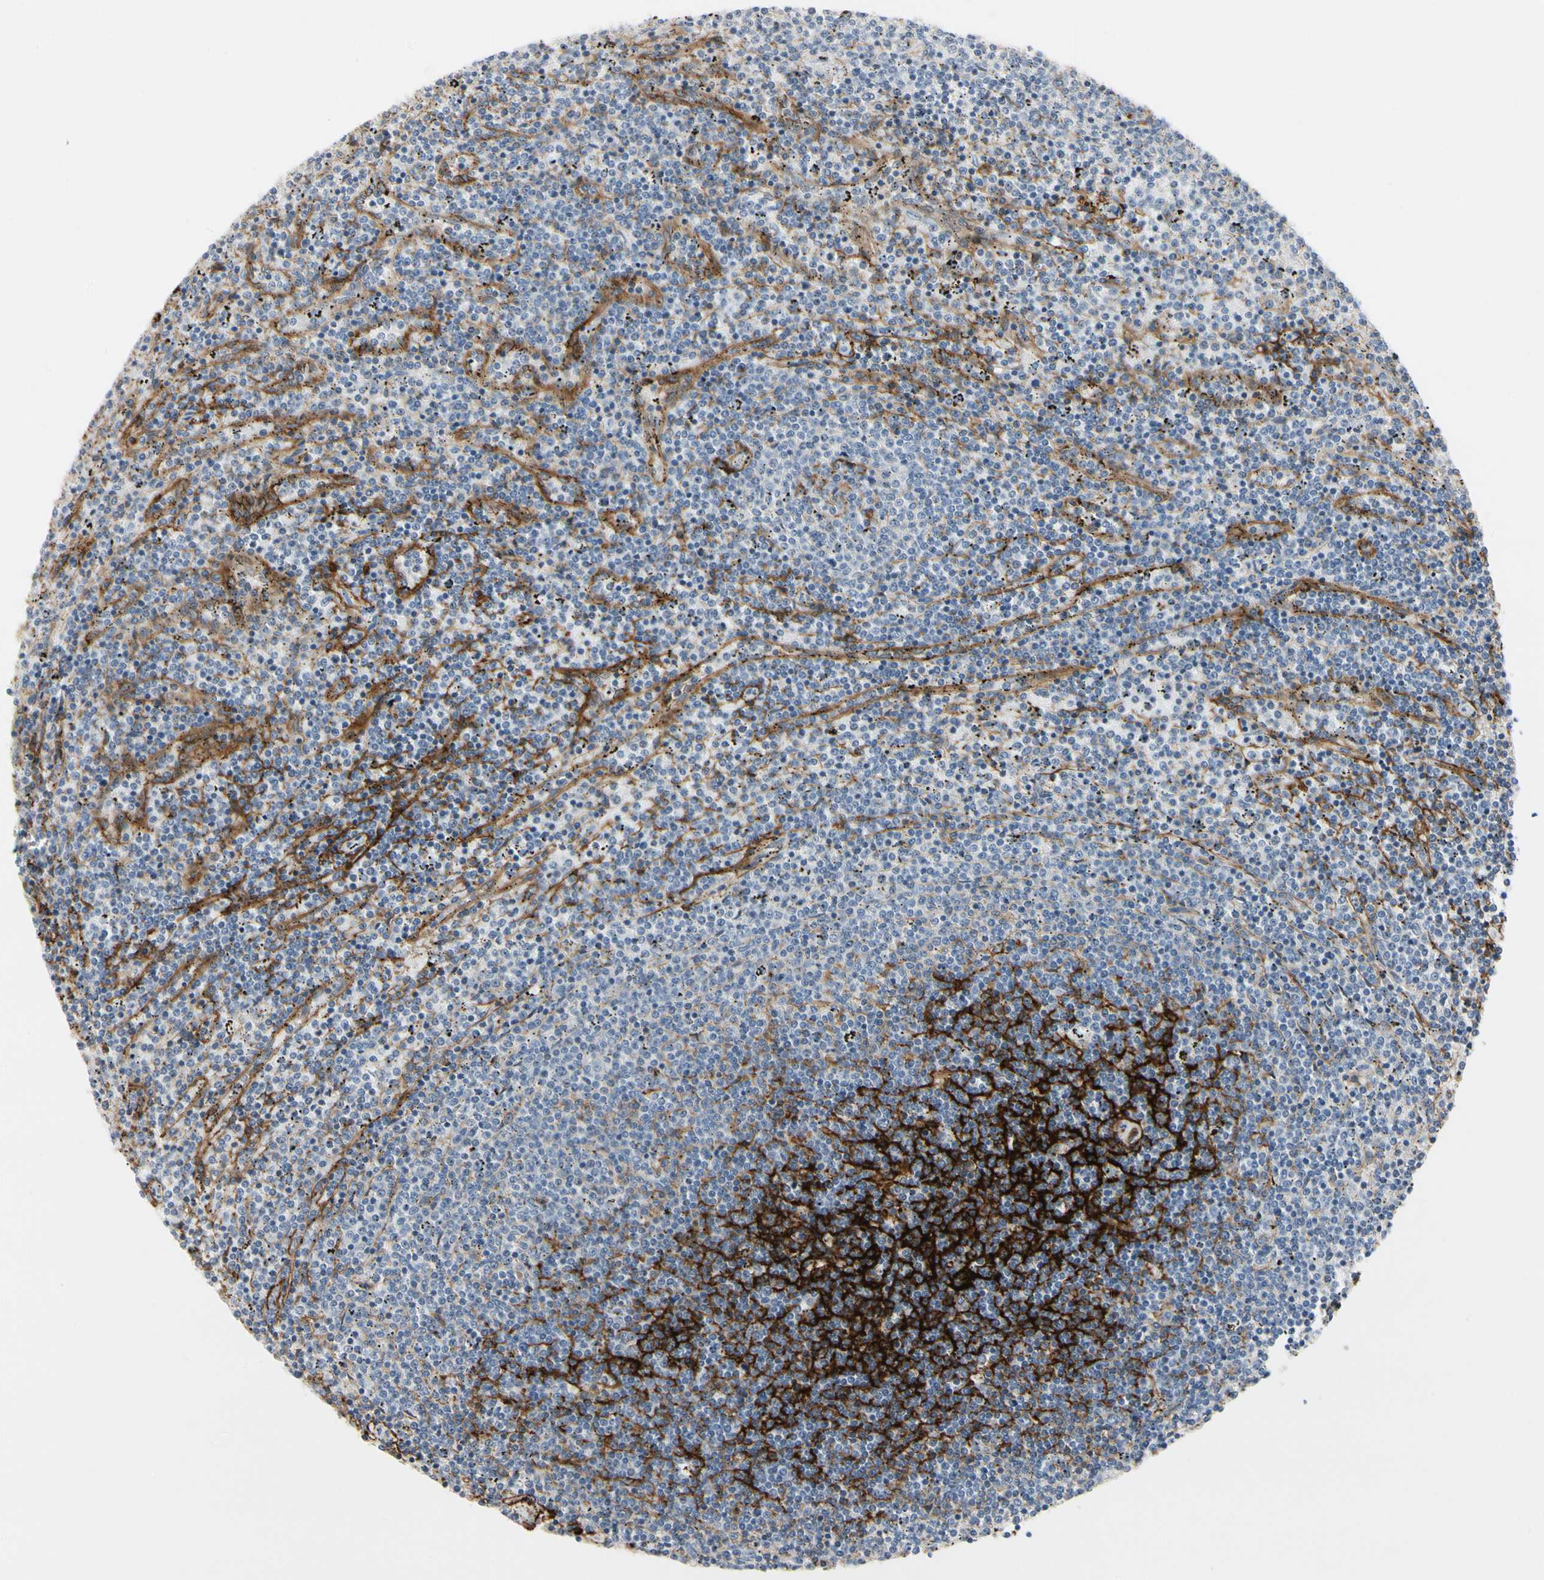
{"staining": {"intensity": "negative", "quantity": "none", "location": "none"}, "tissue": "lymphoma", "cell_type": "Tumor cells", "image_type": "cancer", "snomed": [{"axis": "morphology", "description": "Malignant lymphoma, non-Hodgkin's type, Low grade"}, {"axis": "topography", "description": "Spleen"}], "caption": "An IHC image of lymphoma is shown. There is no staining in tumor cells of lymphoma. The staining was performed using DAB (3,3'-diaminobenzidine) to visualize the protein expression in brown, while the nuclei were stained in blue with hematoxylin (Magnification: 20x).", "gene": "GGT5", "patient": {"sex": "female", "age": 50}}